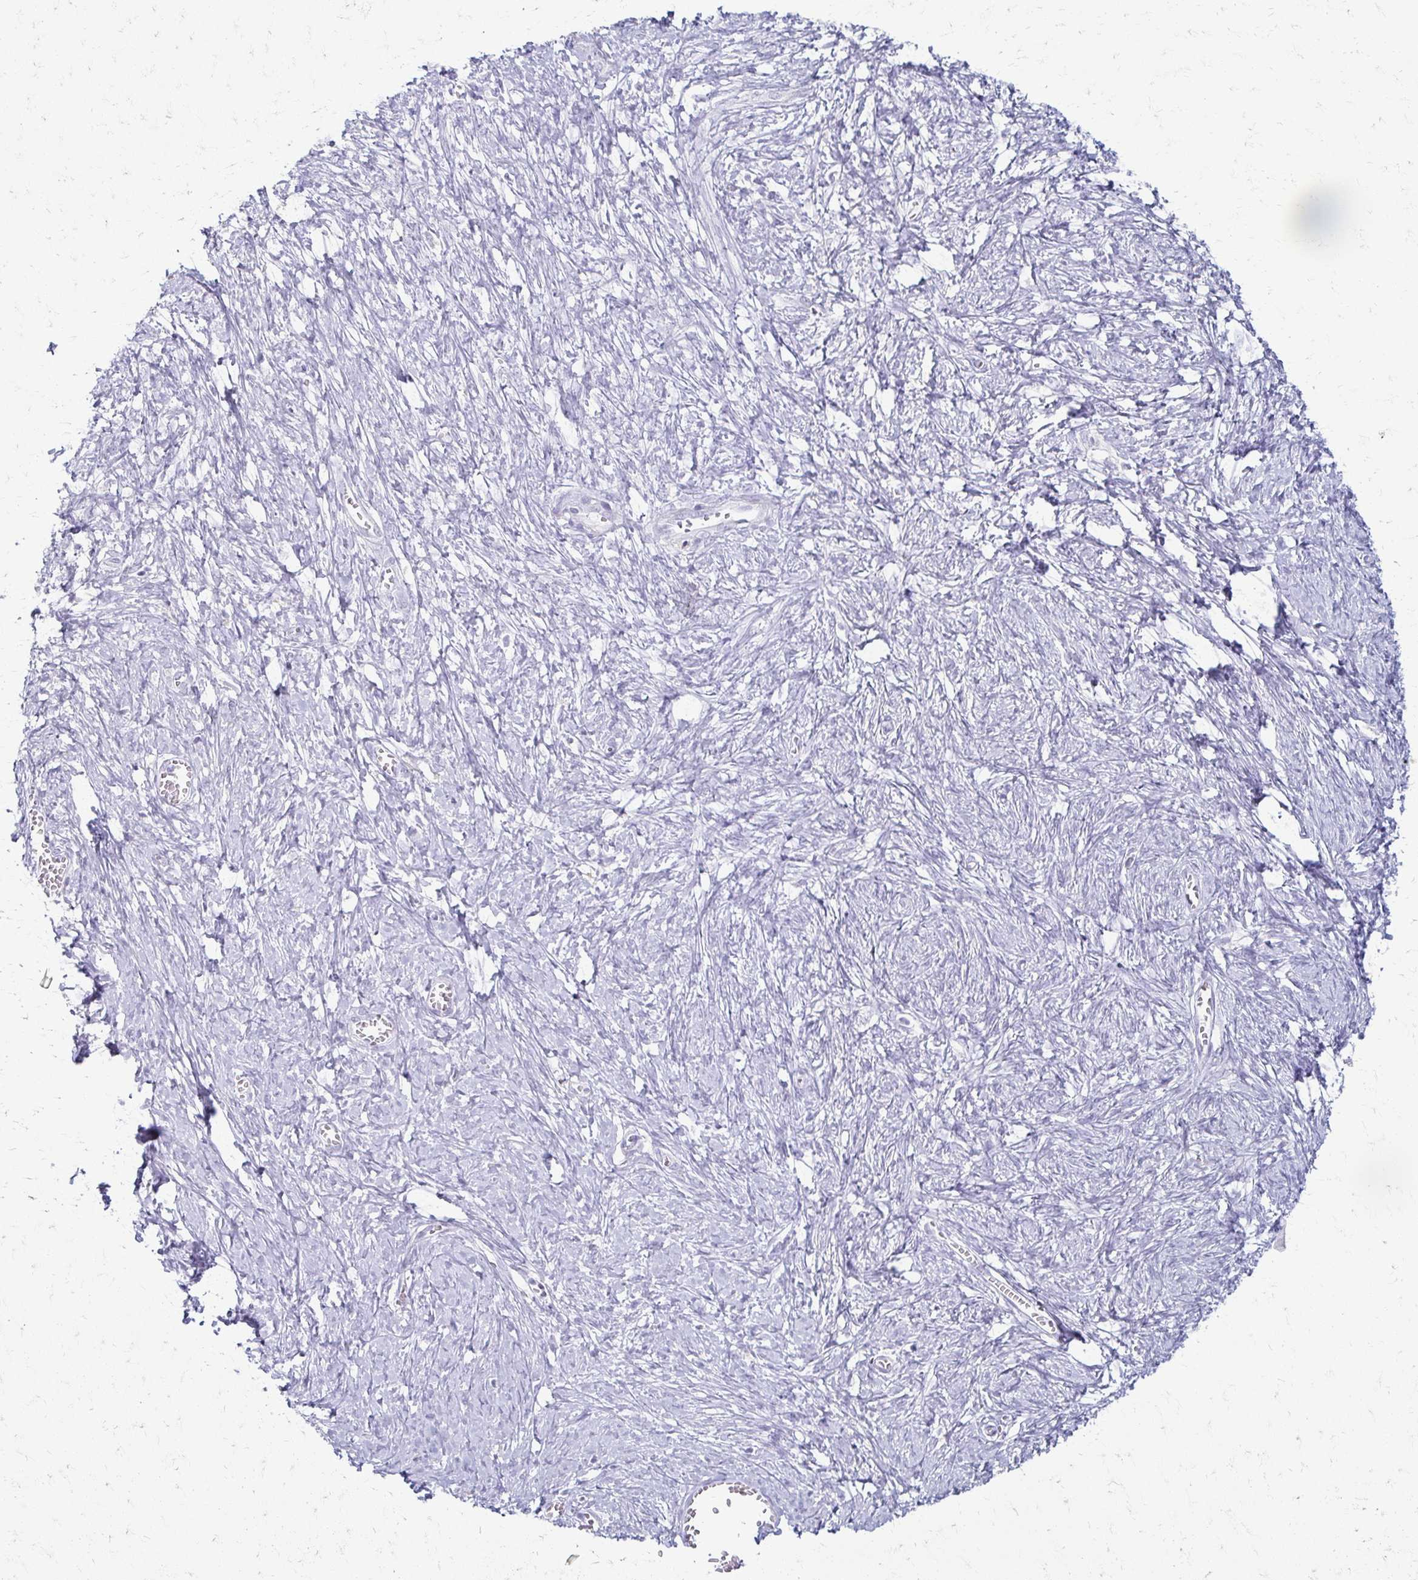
{"staining": {"intensity": "negative", "quantity": "none", "location": "none"}, "tissue": "ovarian cancer", "cell_type": "Tumor cells", "image_type": "cancer", "snomed": [{"axis": "morphology", "description": "Cystadenocarcinoma, mucinous, NOS"}, {"axis": "topography", "description": "Ovary"}], "caption": "Immunohistochemistry (IHC) of mucinous cystadenocarcinoma (ovarian) shows no expression in tumor cells. The staining is performed using DAB brown chromogen with nuclei counter-stained in using hematoxylin.", "gene": "FCGR2B", "patient": {"sex": "female", "age": 70}}